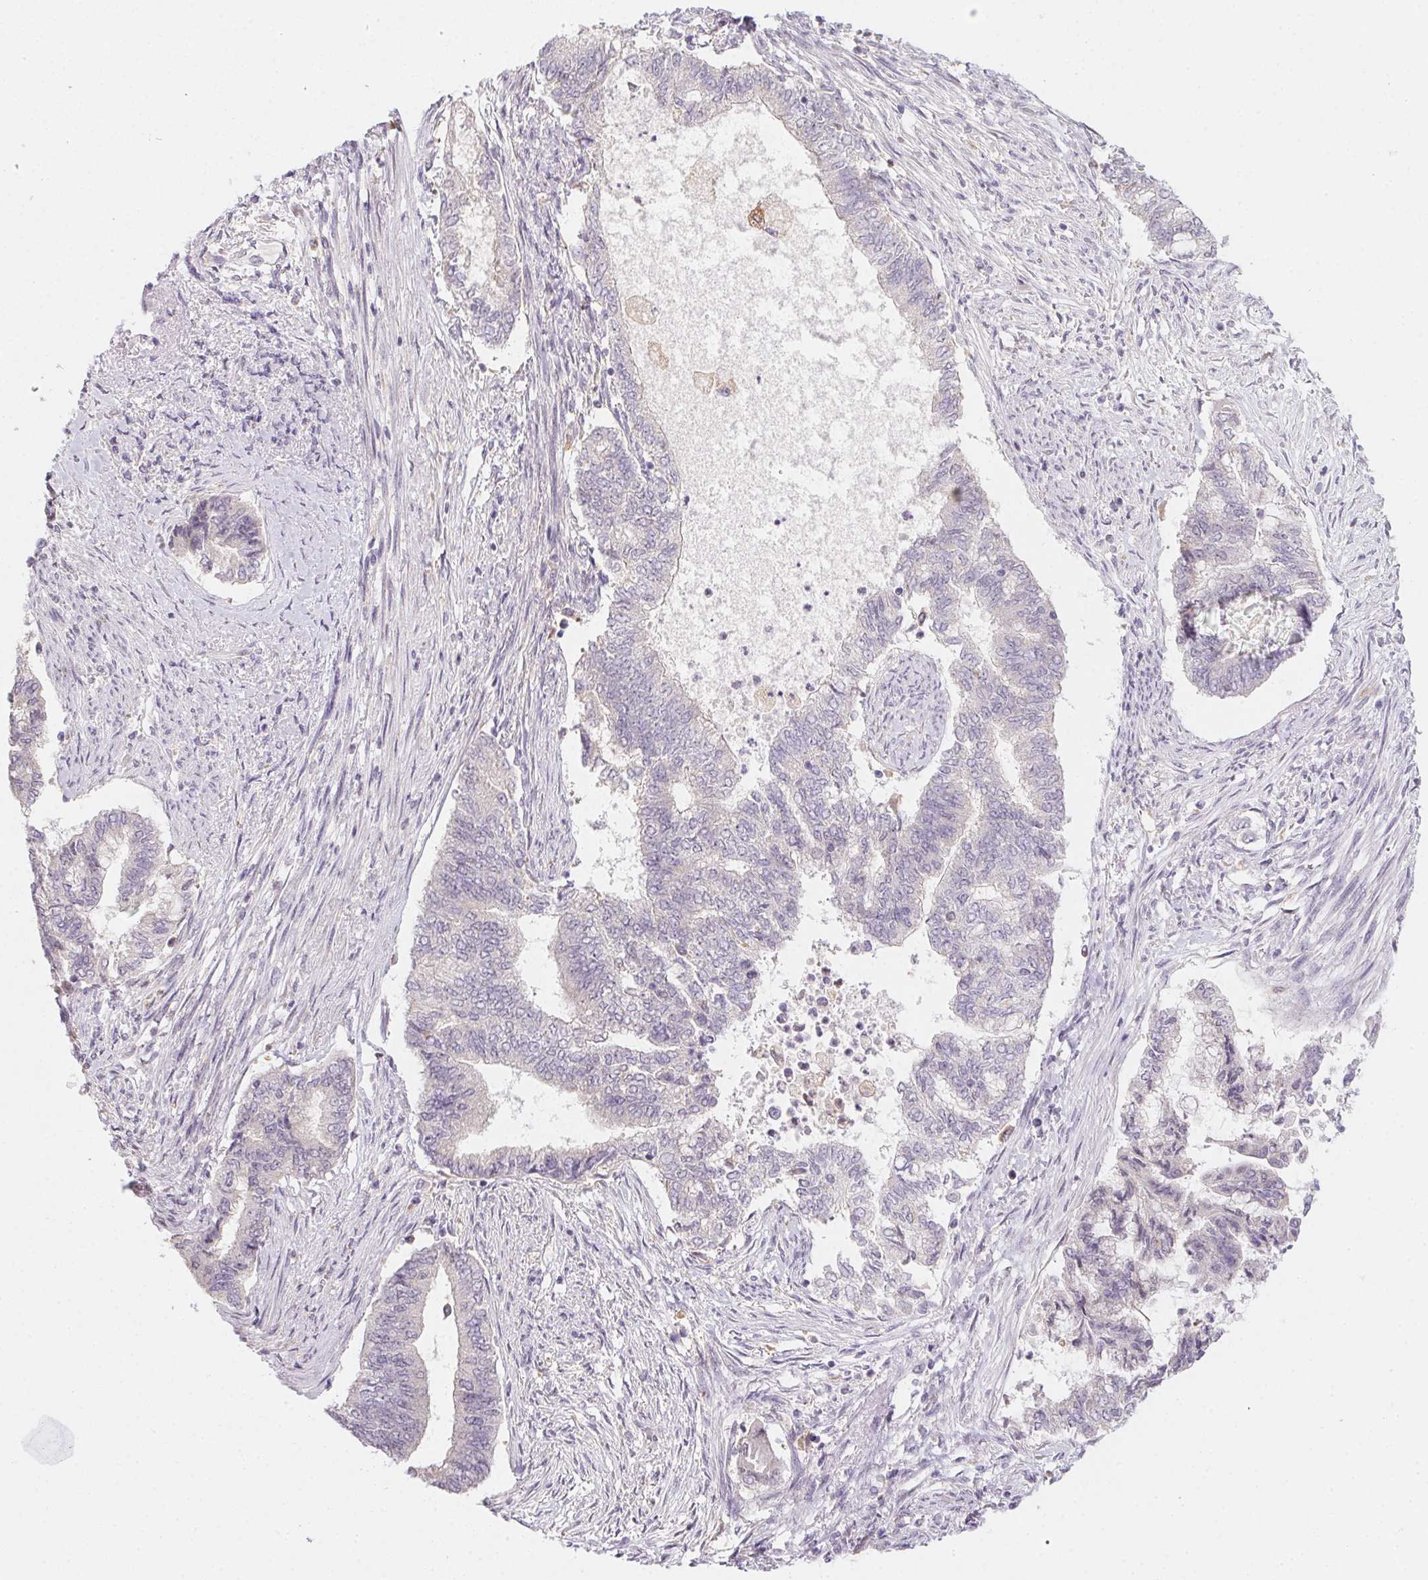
{"staining": {"intensity": "negative", "quantity": "none", "location": "none"}, "tissue": "endometrial cancer", "cell_type": "Tumor cells", "image_type": "cancer", "snomed": [{"axis": "morphology", "description": "Adenocarcinoma, NOS"}, {"axis": "topography", "description": "Endometrium"}], "caption": "This is an IHC micrograph of human adenocarcinoma (endometrial). There is no expression in tumor cells.", "gene": "SLC6A18", "patient": {"sex": "female", "age": 65}}